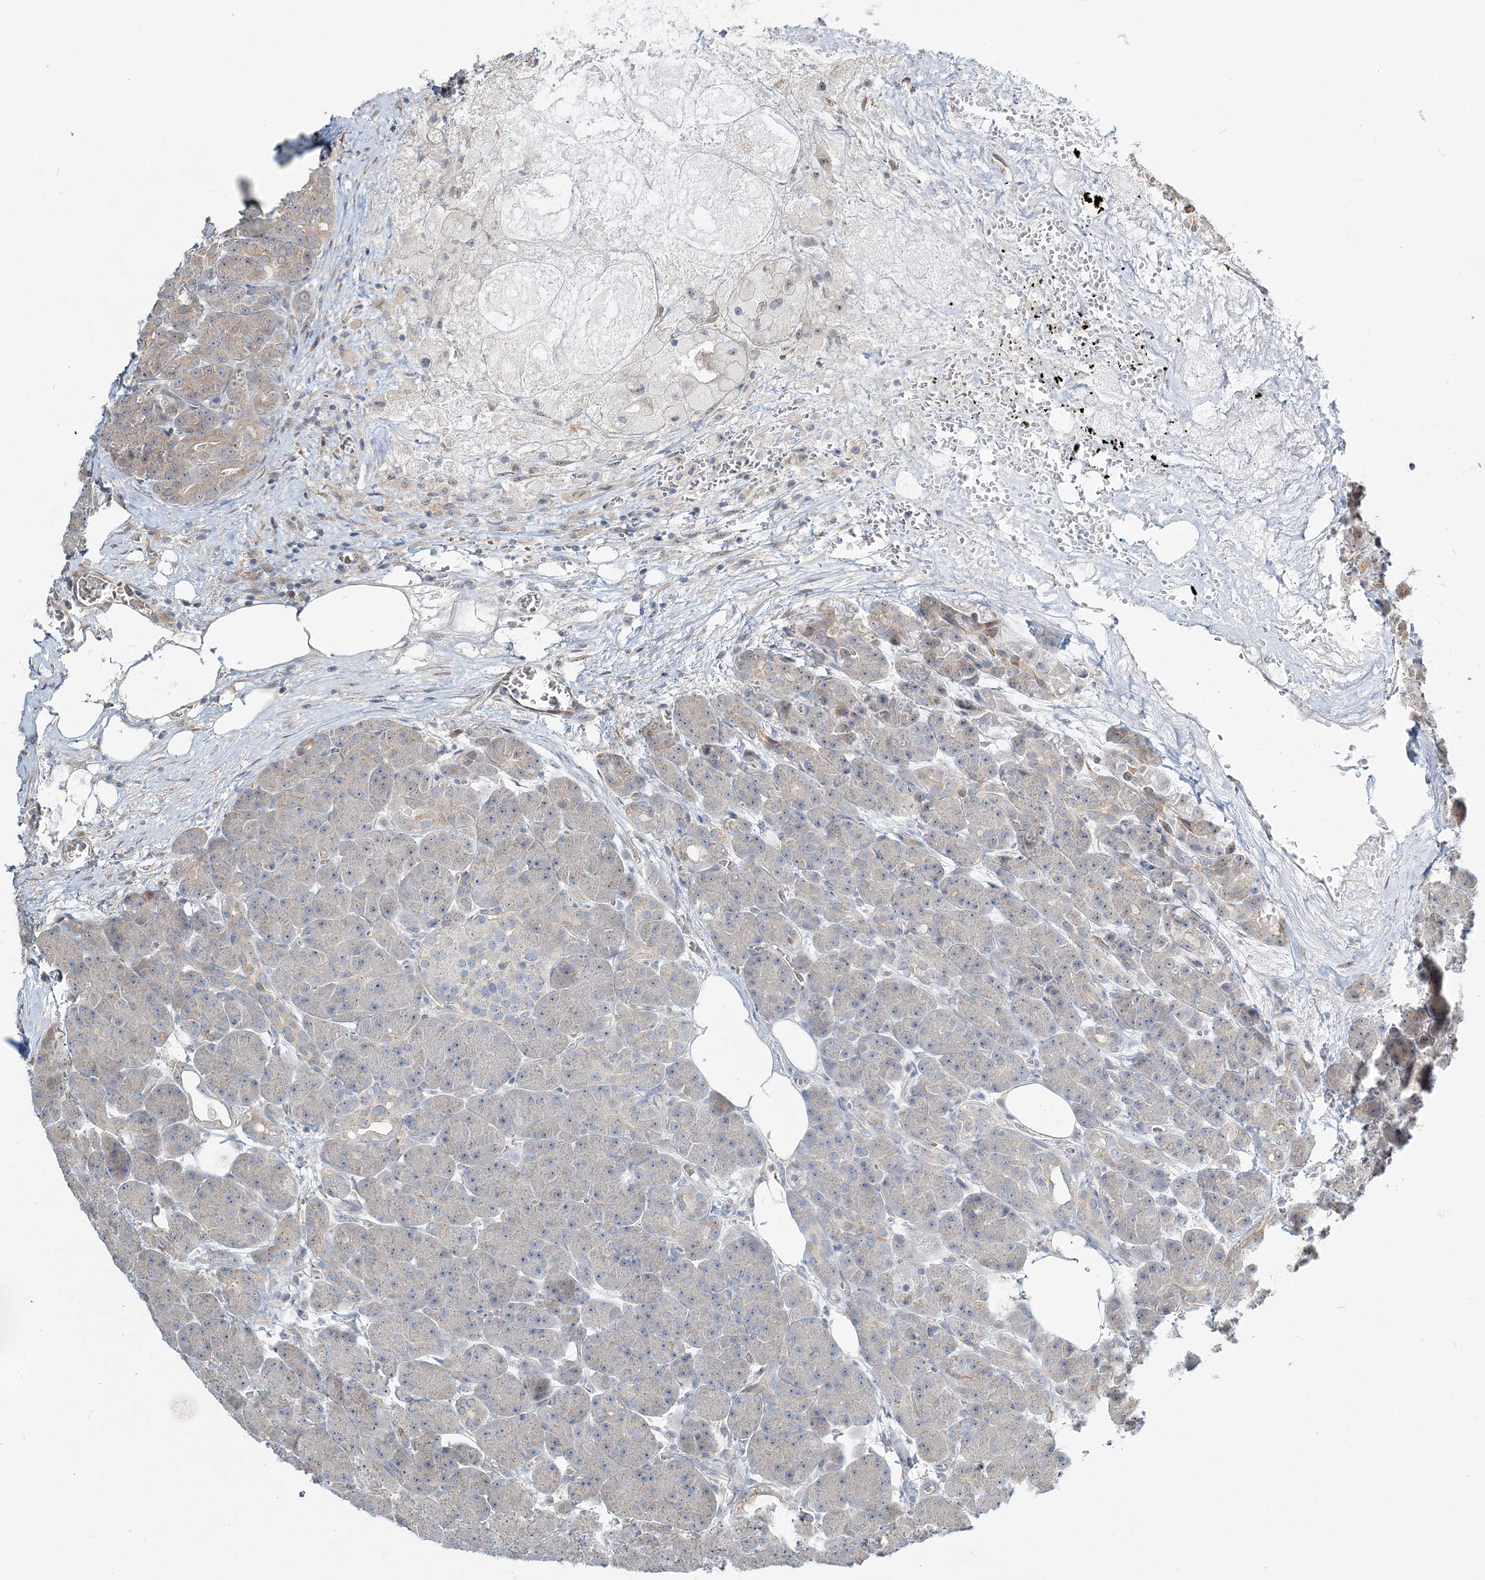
{"staining": {"intensity": "weak", "quantity": ">75%", "location": "cytoplasmic/membranous,nuclear"}, "tissue": "pancreas", "cell_type": "Exocrine glandular cells", "image_type": "normal", "snomed": [{"axis": "morphology", "description": "Normal tissue, NOS"}, {"axis": "topography", "description": "Pancreas"}], "caption": "This is a micrograph of IHC staining of benign pancreas, which shows weak positivity in the cytoplasmic/membranous,nuclear of exocrine glandular cells.", "gene": "CXXC5", "patient": {"sex": "male", "age": 63}}